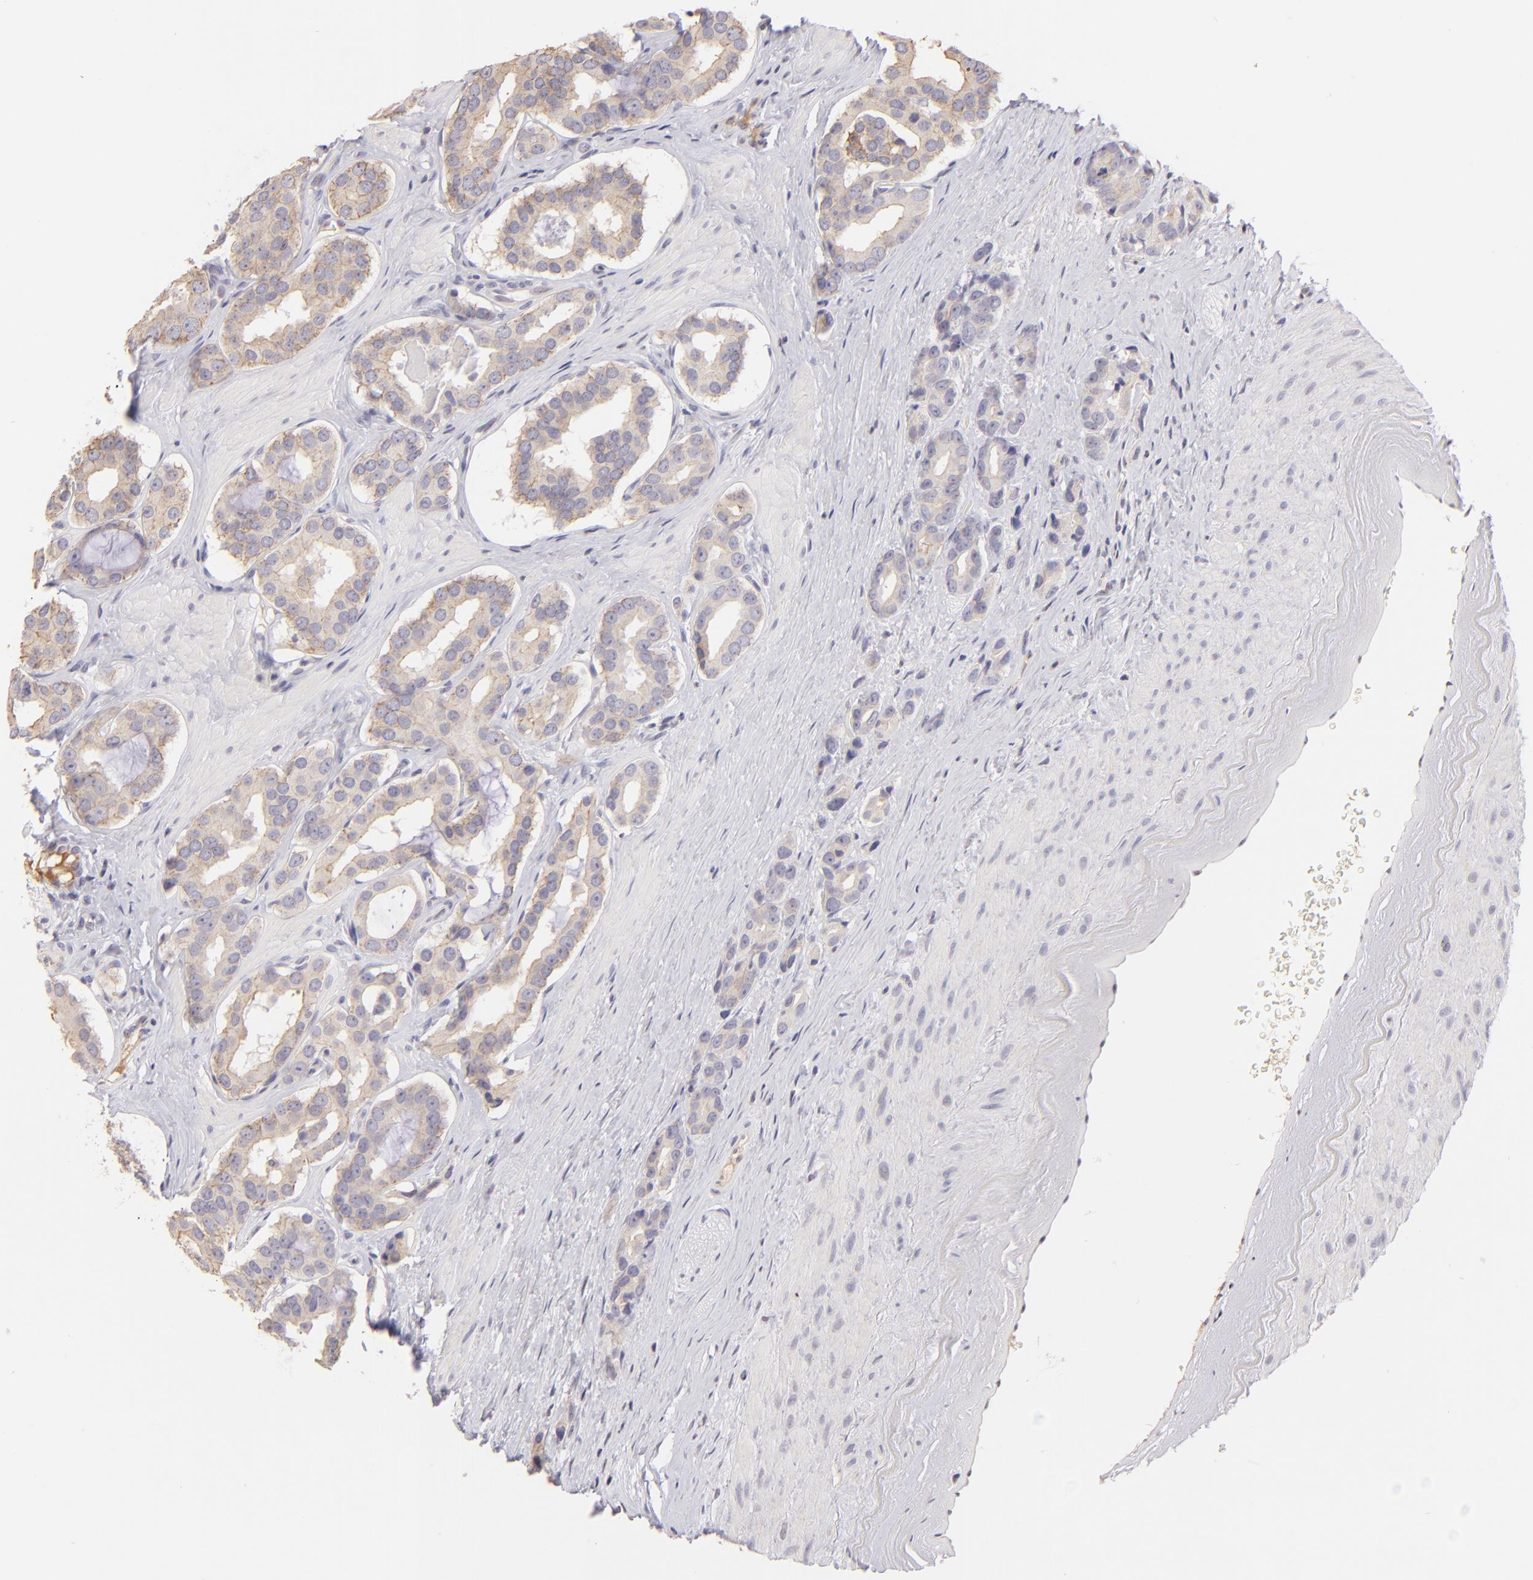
{"staining": {"intensity": "weak", "quantity": "25%-75%", "location": "cytoplasmic/membranous"}, "tissue": "prostate cancer", "cell_type": "Tumor cells", "image_type": "cancer", "snomed": [{"axis": "morphology", "description": "Adenocarcinoma, Low grade"}, {"axis": "topography", "description": "Prostate"}], "caption": "Protein expression analysis of human prostate cancer (adenocarcinoma (low-grade)) reveals weak cytoplasmic/membranous expression in about 25%-75% of tumor cells.", "gene": "MAGEA1", "patient": {"sex": "male", "age": 59}}